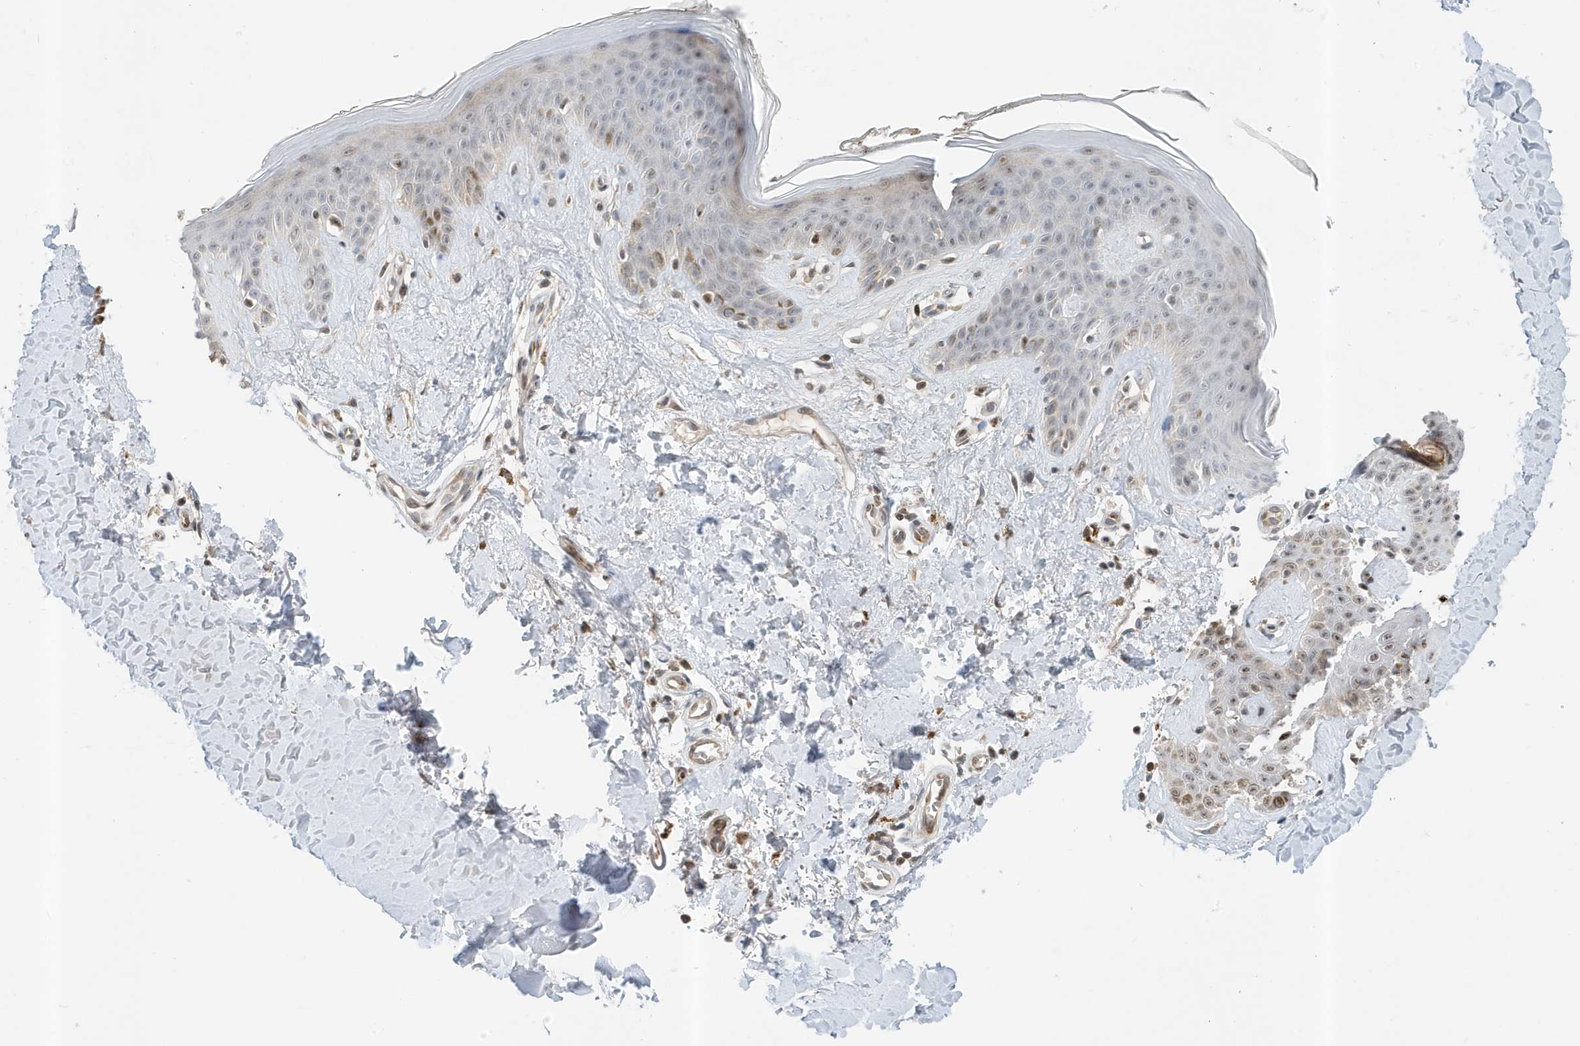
{"staining": {"intensity": "weak", "quantity": "25%-75%", "location": "cytoplasmic/membranous,nuclear"}, "tissue": "skin", "cell_type": "Fibroblasts", "image_type": "normal", "snomed": [{"axis": "morphology", "description": "Normal tissue, NOS"}, {"axis": "topography", "description": "Skin"}], "caption": "Human skin stained with a brown dye shows weak cytoplasmic/membranous,nuclear positive expression in about 25%-75% of fibroblasts.", "gene": "MAST3", "patient": {"sex": "female", "age": 64}}